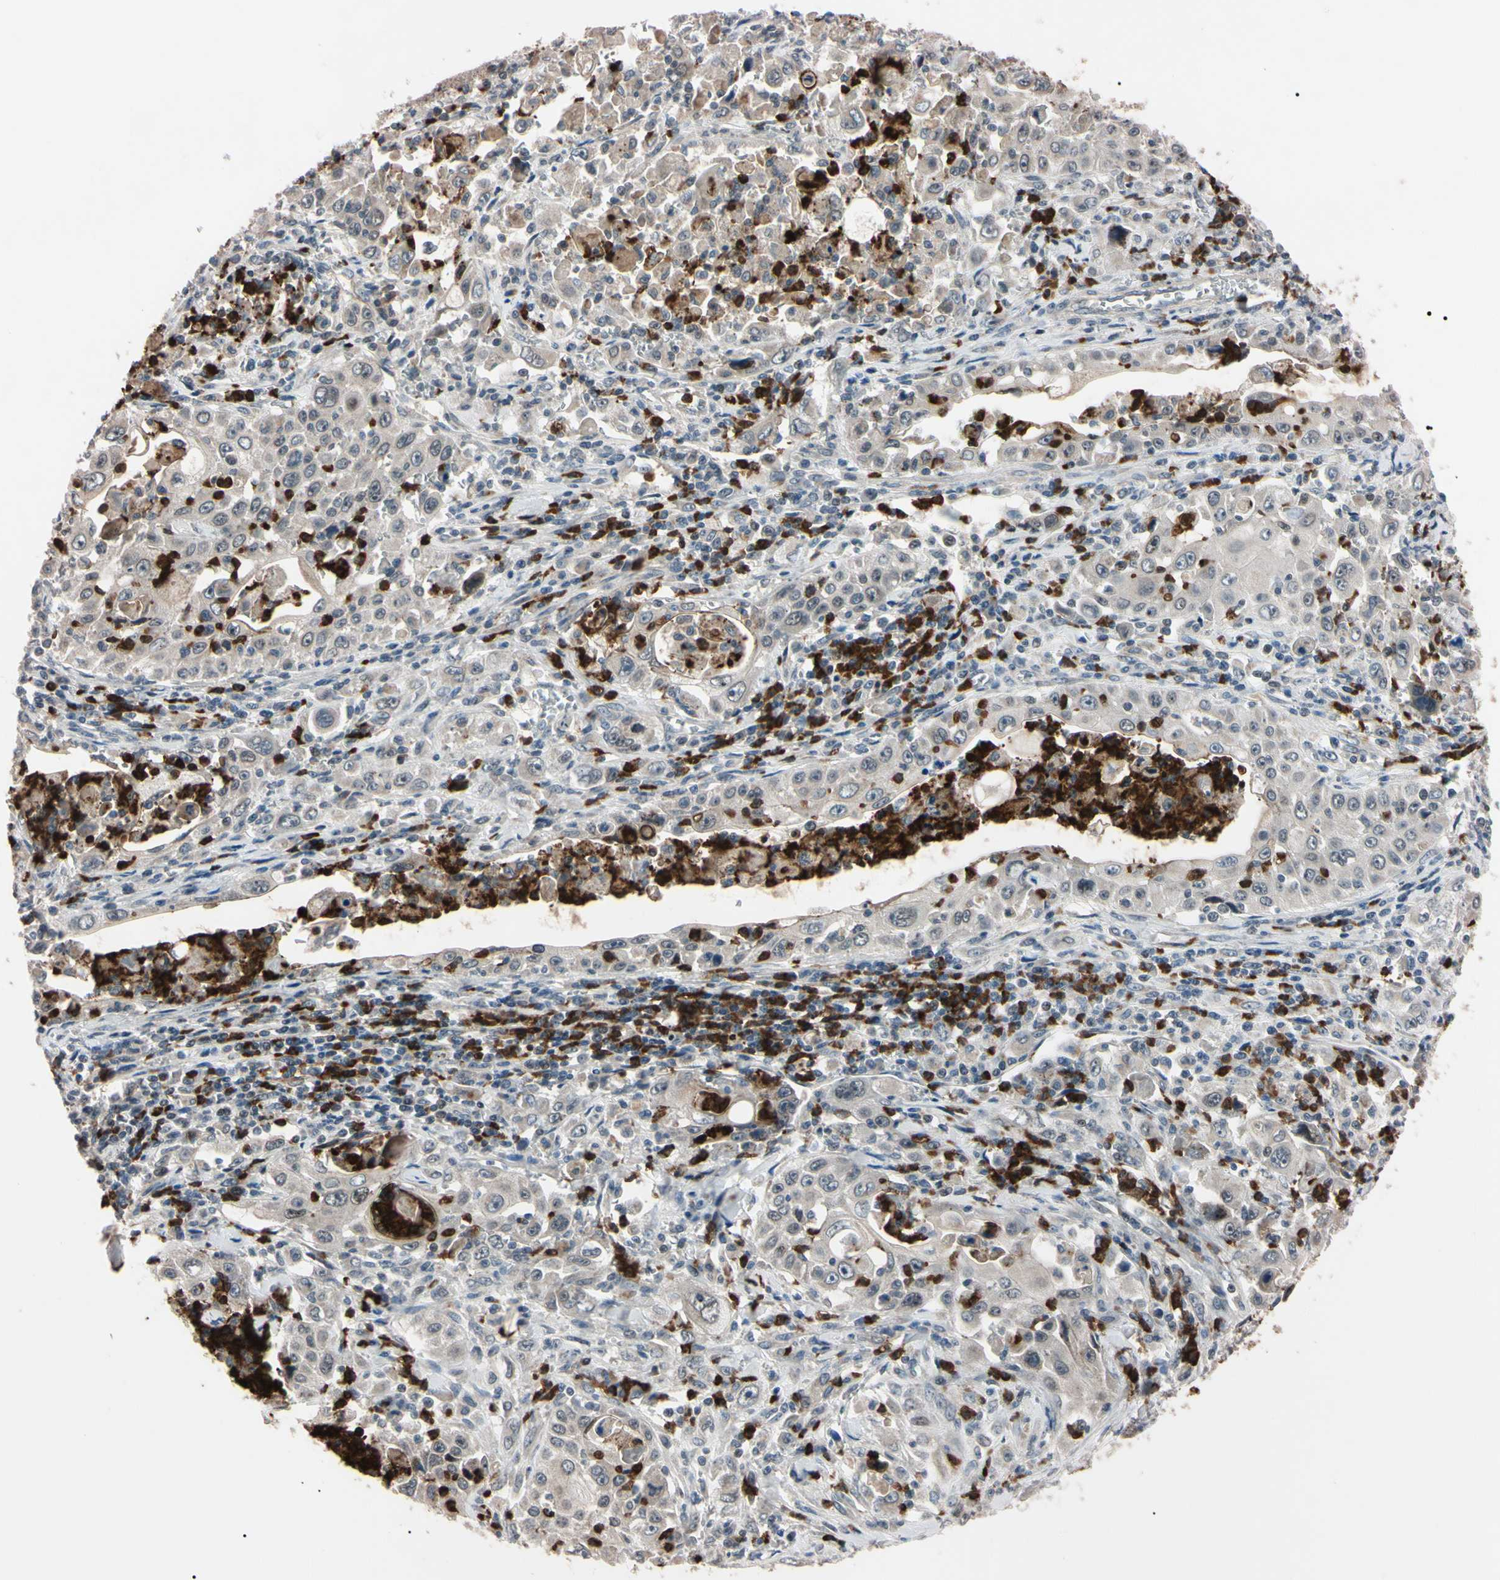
{"staining": {"intensity": "strong", "quantity": "<25%", "location": "none"}, "tissue": "pancreatic cancer", "cell_type": "Tumor cells", "image_type": "cancer", "snomed": [{"axis": "morphology", "description": "Adenocarcinoma, NOS"}, {"axis": "topography", "description": "Pancreas"}], "caption": "Protein expression by IHC displays strong None staining in about <25% of tumor cells in pancreatic cancer (adenocarcinoma).", "gene": "TRAF5", "patient": {"sex": "male", "age": 70}}